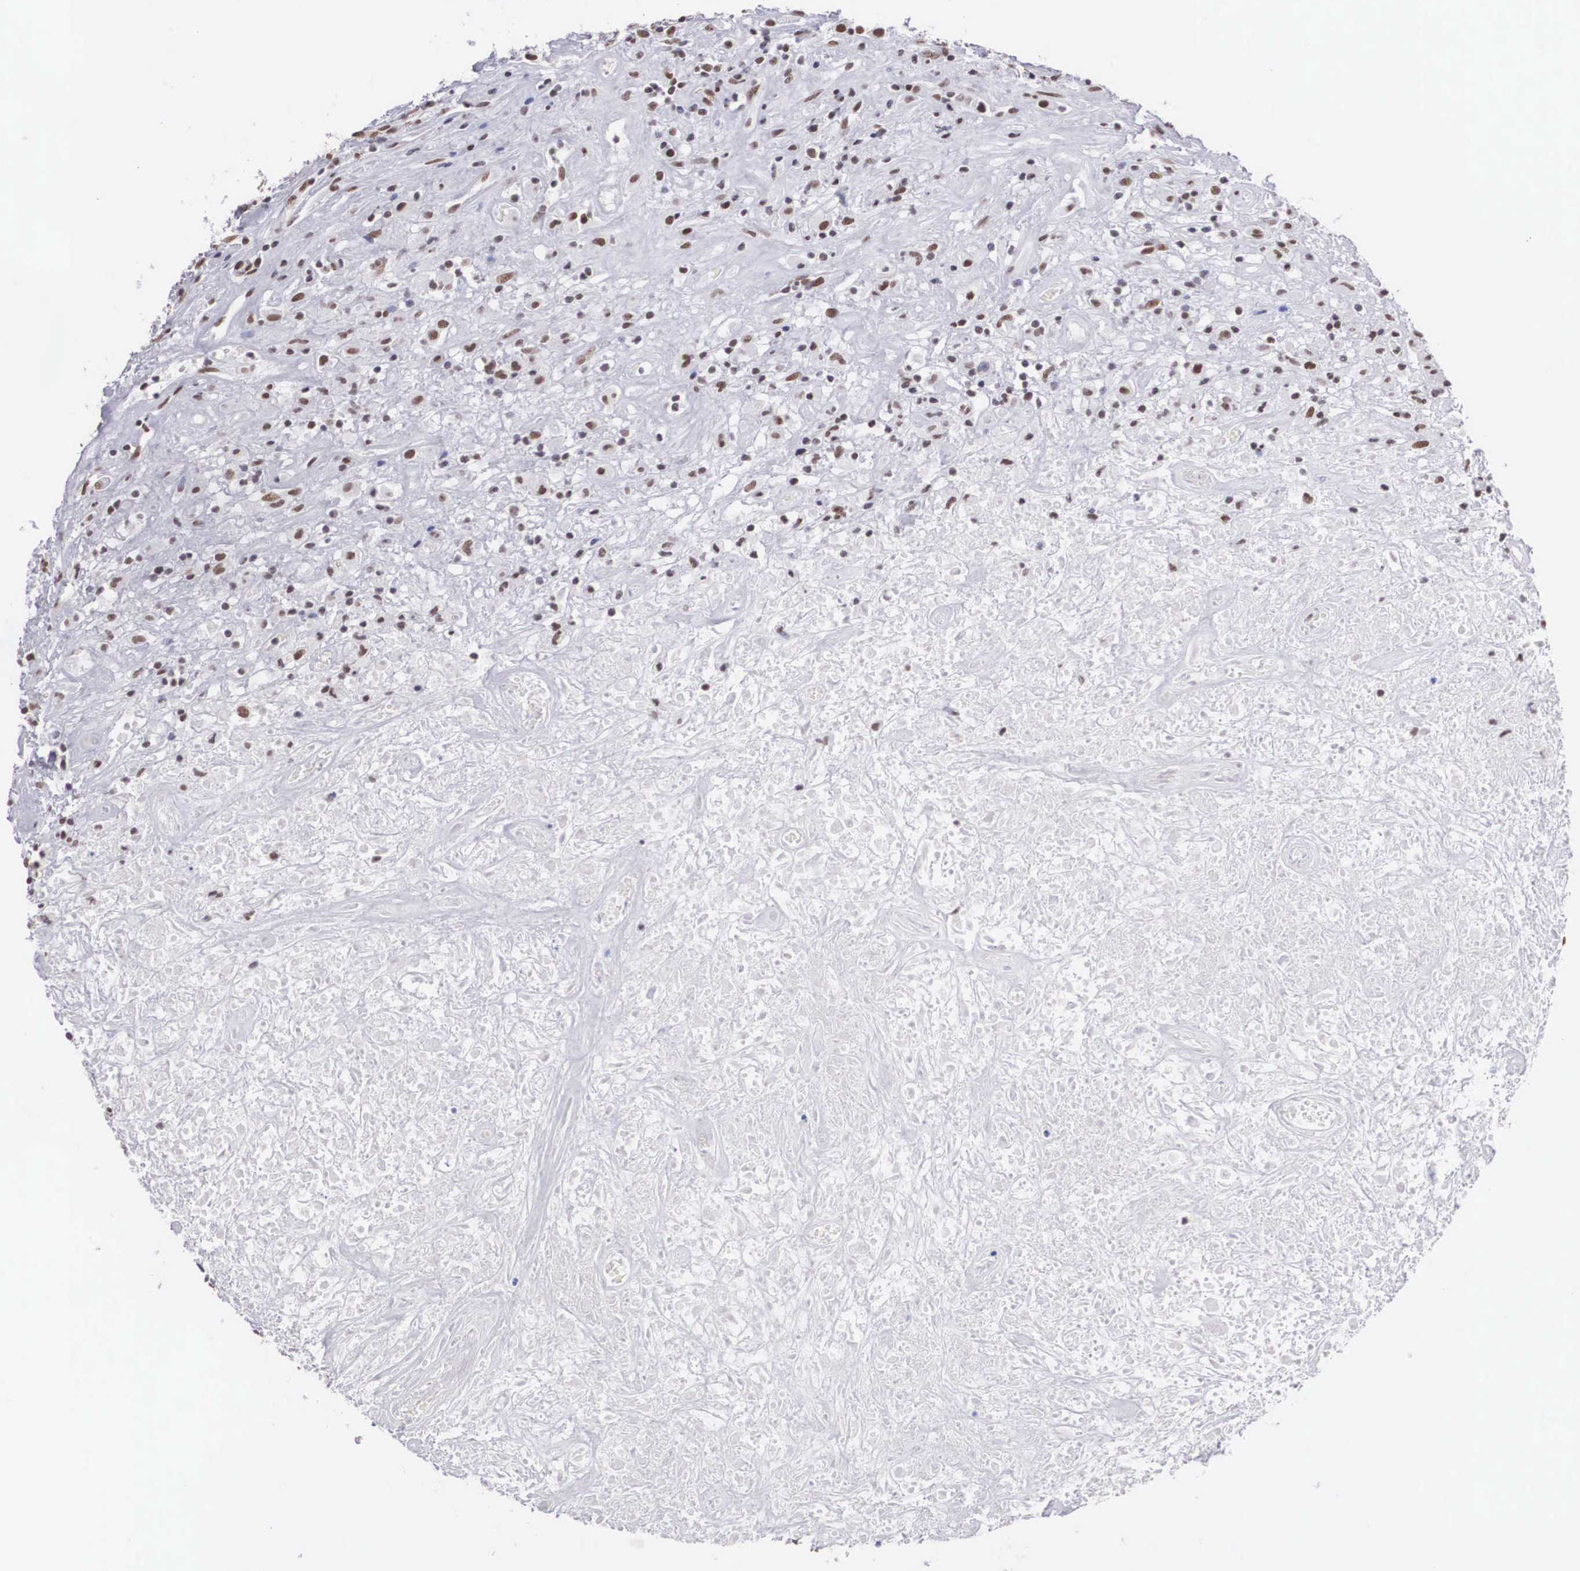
{"staining": {"intensity": "moderate", "quantity": "25%-75%", "location": "nuclear"}, "tissue": "lymphoma", "cell_type": "Tumor cells", "image_type": "cancer", "snomed": [{"axis": "morphology", "description": "Hodgkin's disease, NOS"}, {"axis": "topography", "description": "Lymph node"}], "caption": "The photomicrograph demonstrates immunohistochemical staining of Hodgkin's disease. There is moderate nuclear positivity is appreciated in approximately 25%-75% of tumor cells.", "gene": "CSTF2", "patient": {"sex": "male", "age": 46}}